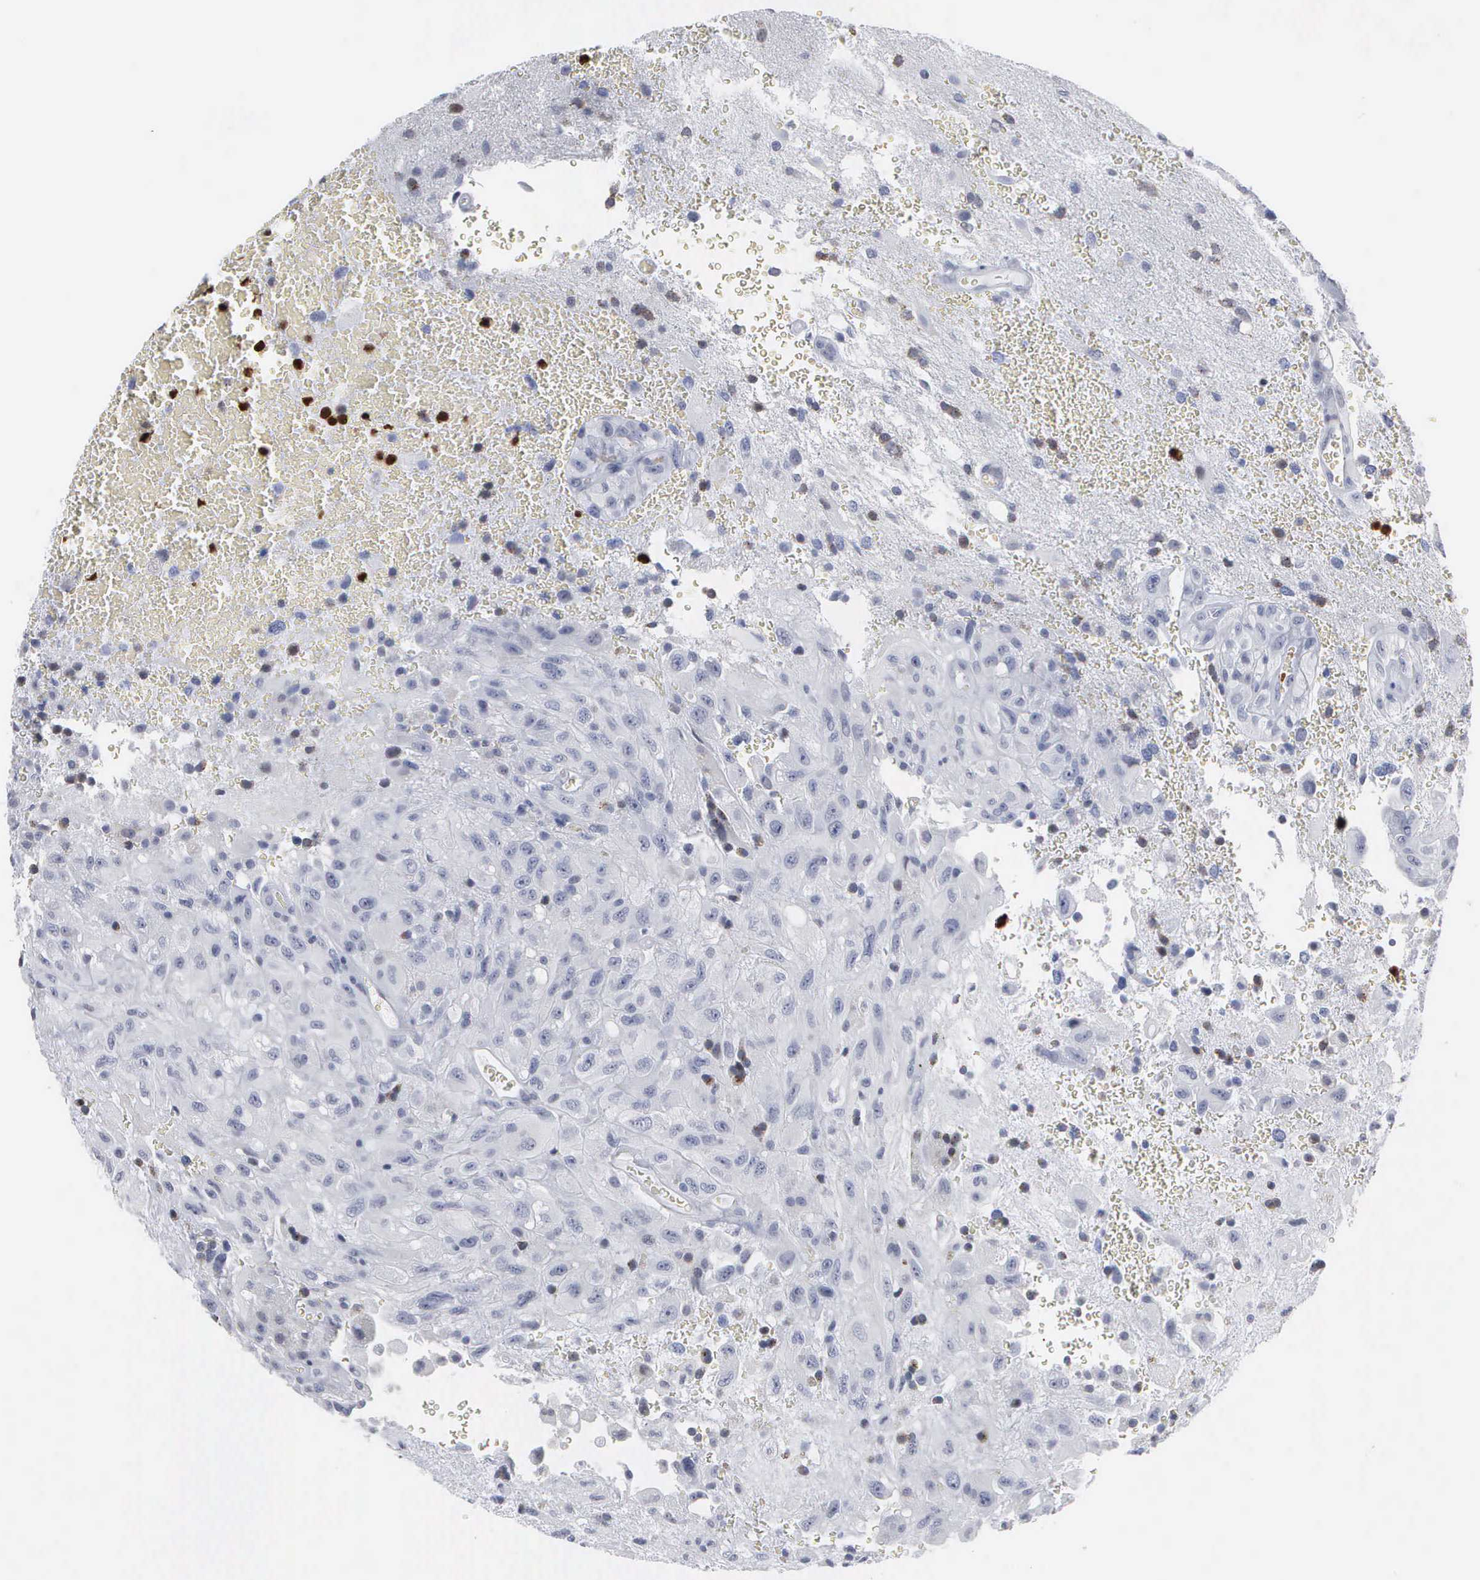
{"staining": {"intensity": "negative", "quantity": "none", "location": "none"}, "tissue": "glioma", "cell_type": "Tumor cells", "image_type": "cancer", "snomed": [{"axis": "morphology", "description": "Glioma, malignant, High grade"}, {"axis": "topography", "description": "Brain"}], "caption": "IHC of high-grade glioma (malignant) shows no staining in tumor cells. (DAB (3,3'-diaminobenzidine) IHC visualized using brightfield microscopy, high magnification).", "gene": "SPIN3", "patient": {"sex": "male", "age": 48}}